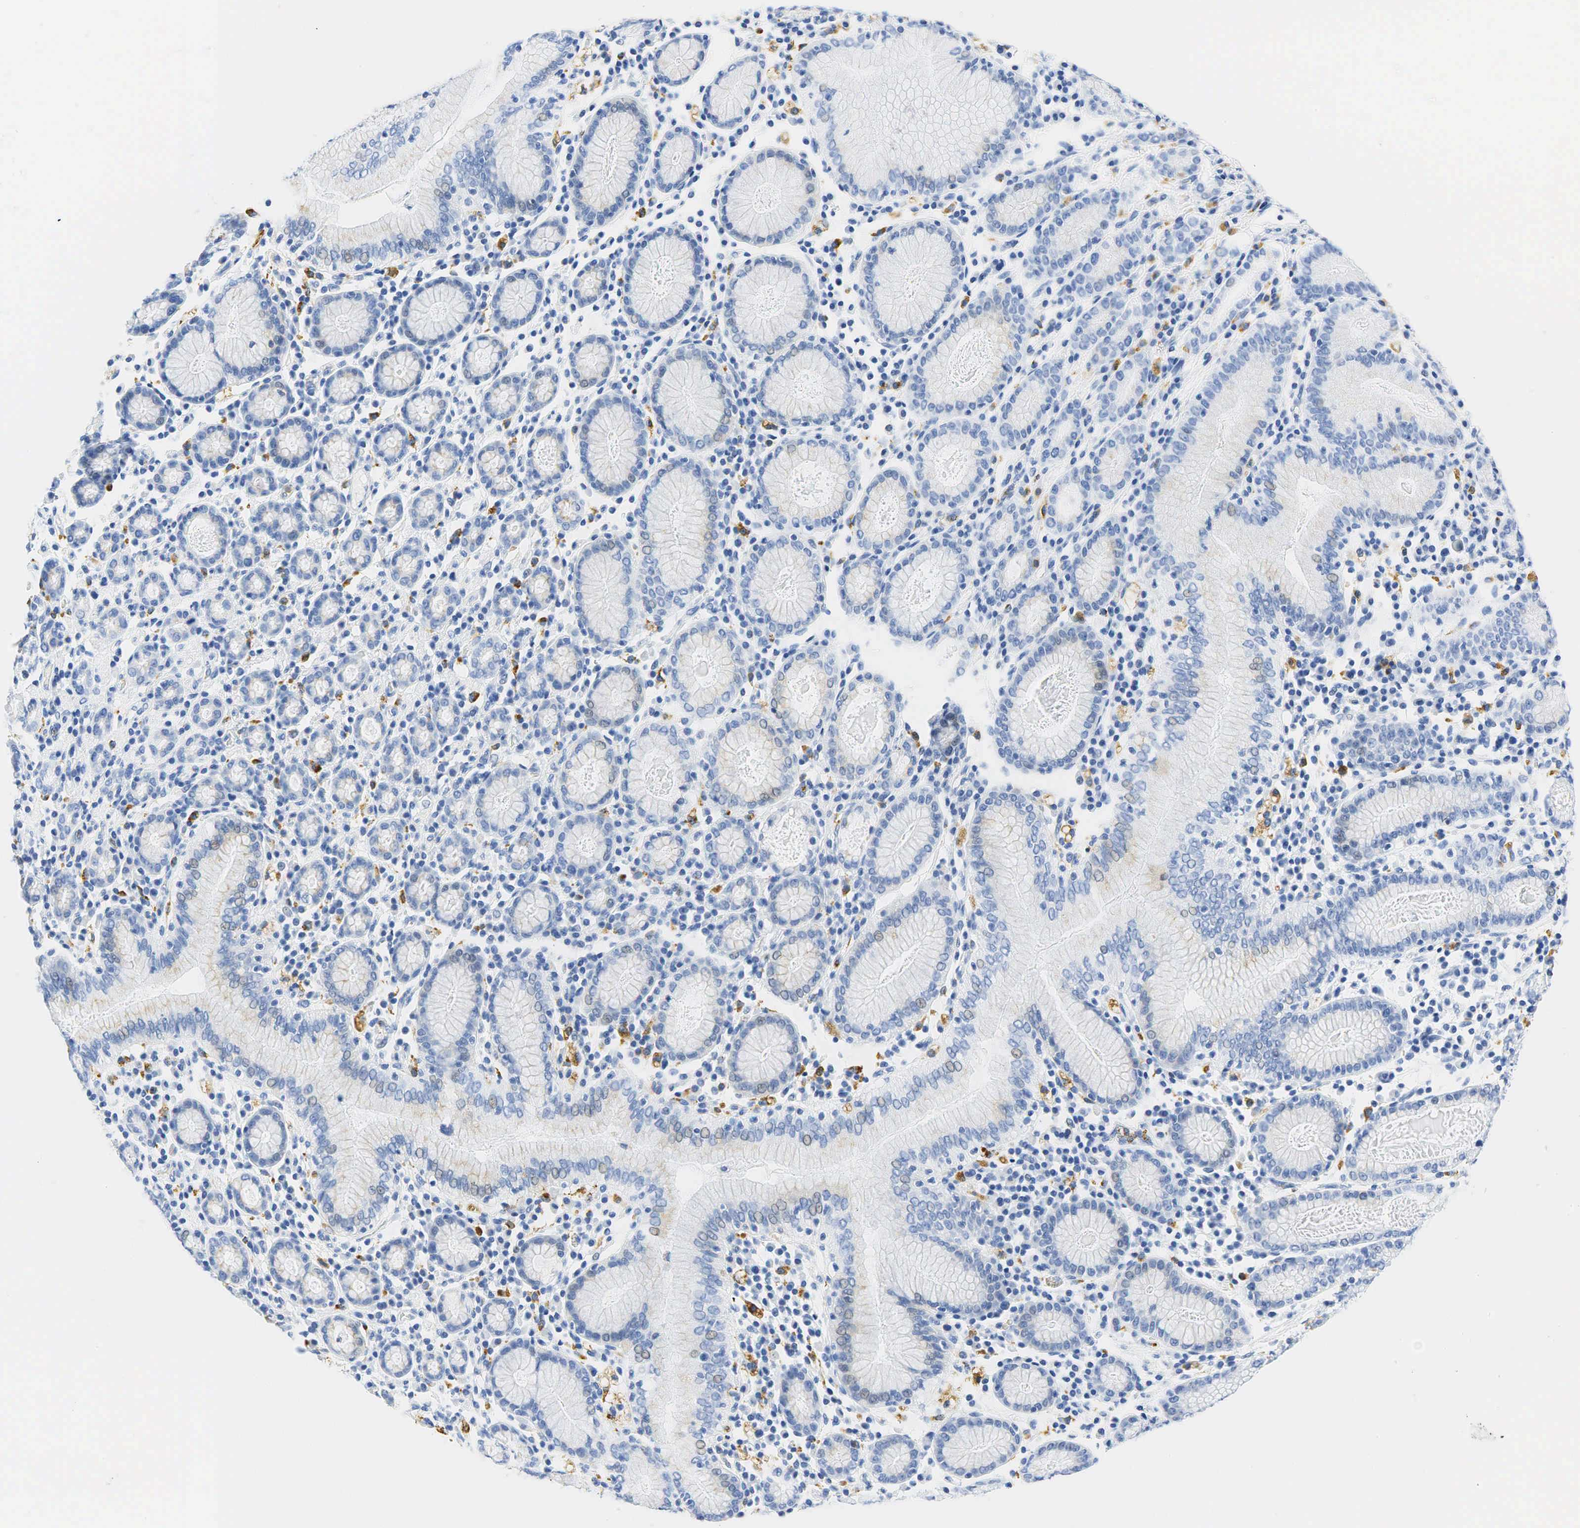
{"staining": {"intensity": "negative", "quantity": "none", "location": "none"}, "tissue": "stomach cancer", "cell_type": "Tumor cells", "image_type": "cancer", "snomed": [{"axis": "morphology", "description": "Adenocarcinoma, NOS"}, {"axis": "topography", "description": "Stomach, lower"}], "caption": "Immunohistochemistry (IHC) of adenocarcinoma (stomach) exhibits no positivity in tumor cells. Nuclei are stained in blue.", "gene": "CD68", "patient": {"sex": "male", "age": 88}}